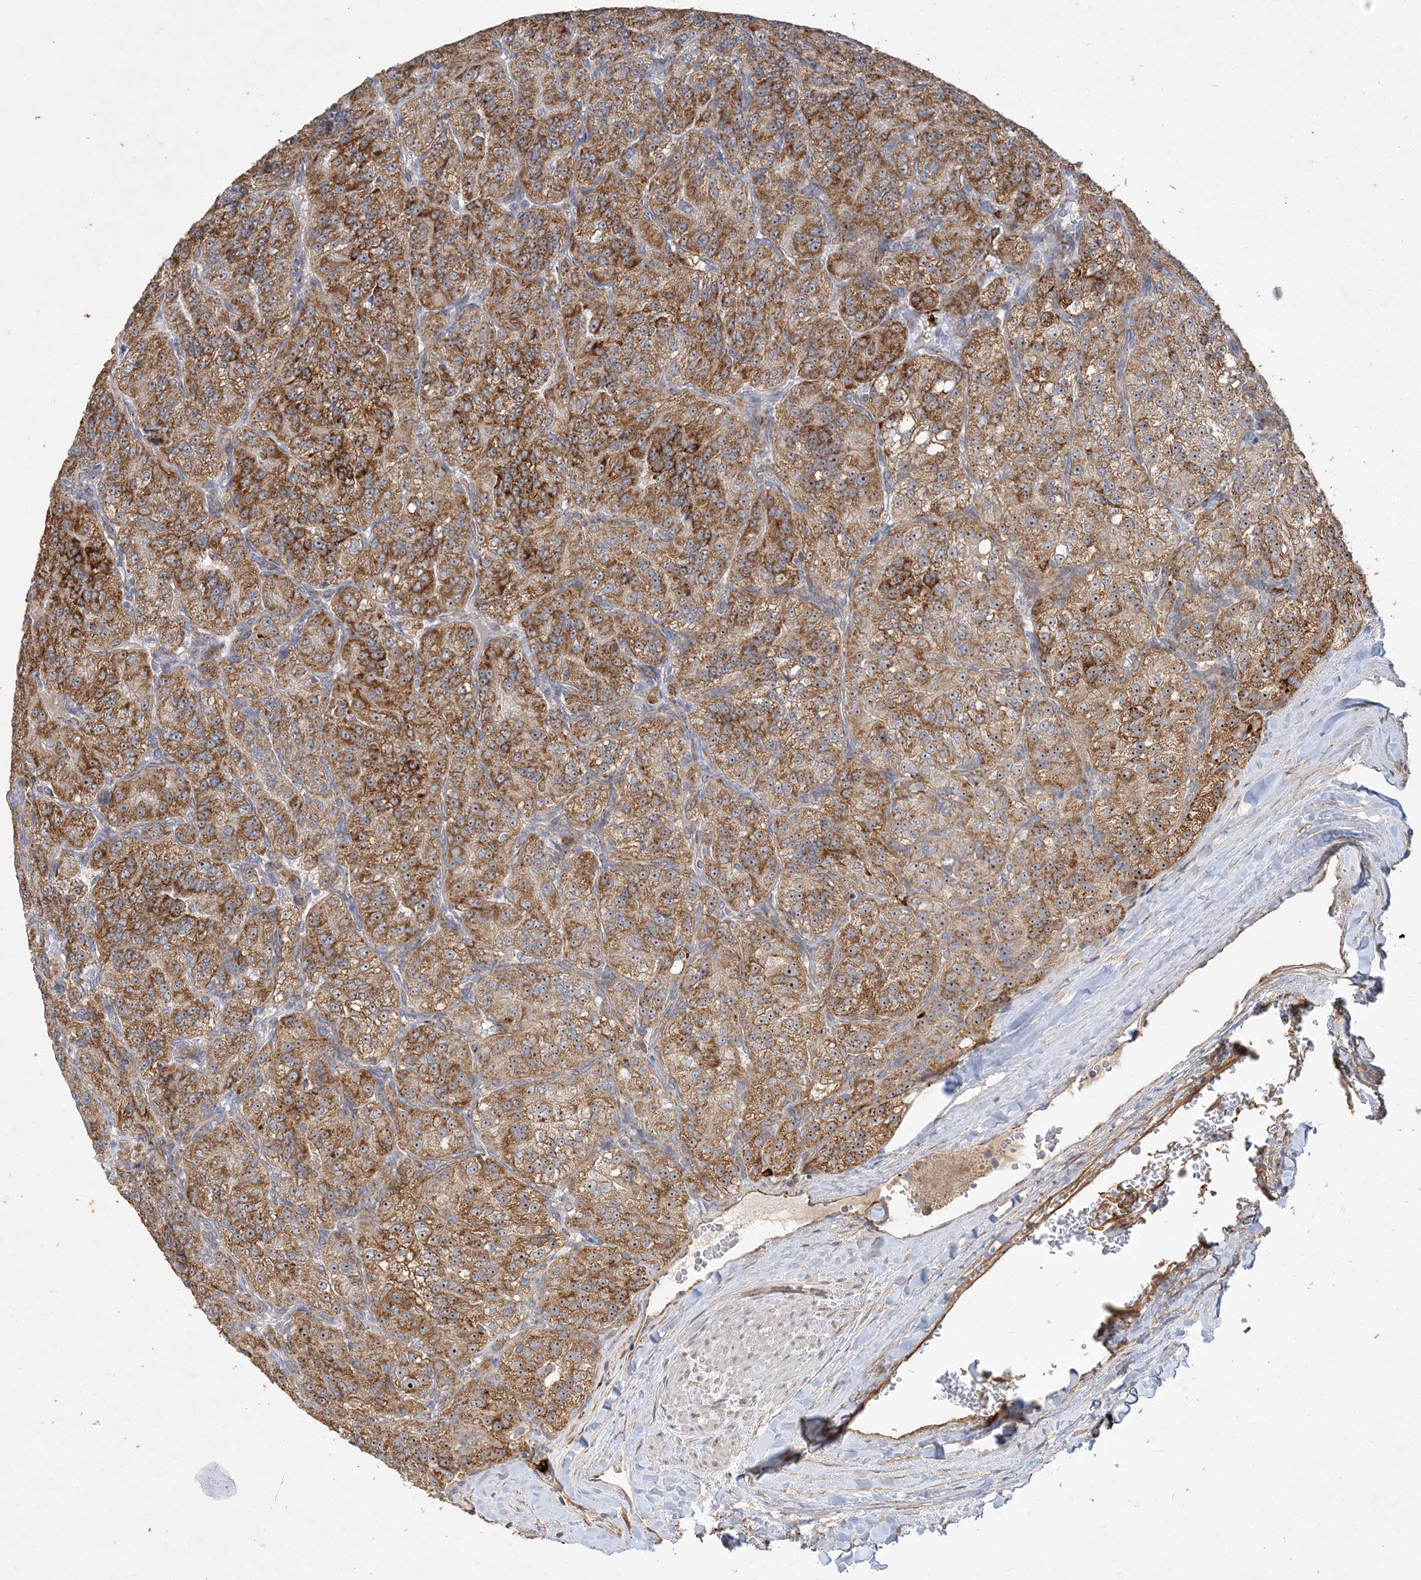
{"staining": {"intensity": "strong", "quantity": ">75%", "location": "cytoplasmic/membranous"}, "tissue": "renal cancer", "cell_type": "Tumor cells", "image_type": "cancer", "snomed": [{"axis": "morphology", "description": "Adenocarcinoma, NOS"}, {"axis": "topography", "description": "Kidney"}], "caption": "High-magnification brightfield microscopy of renal cancer stained with DAB (3,3'-diaminobenzidine) (brown) and counterstained with hematoxylin (blue). tumor cells exhibit strong cytoplasmic/membranous expression is appreciated in about>75% of cells.", "gene": "FEZ2", "patient": {"sex": "female", "age": 63}}